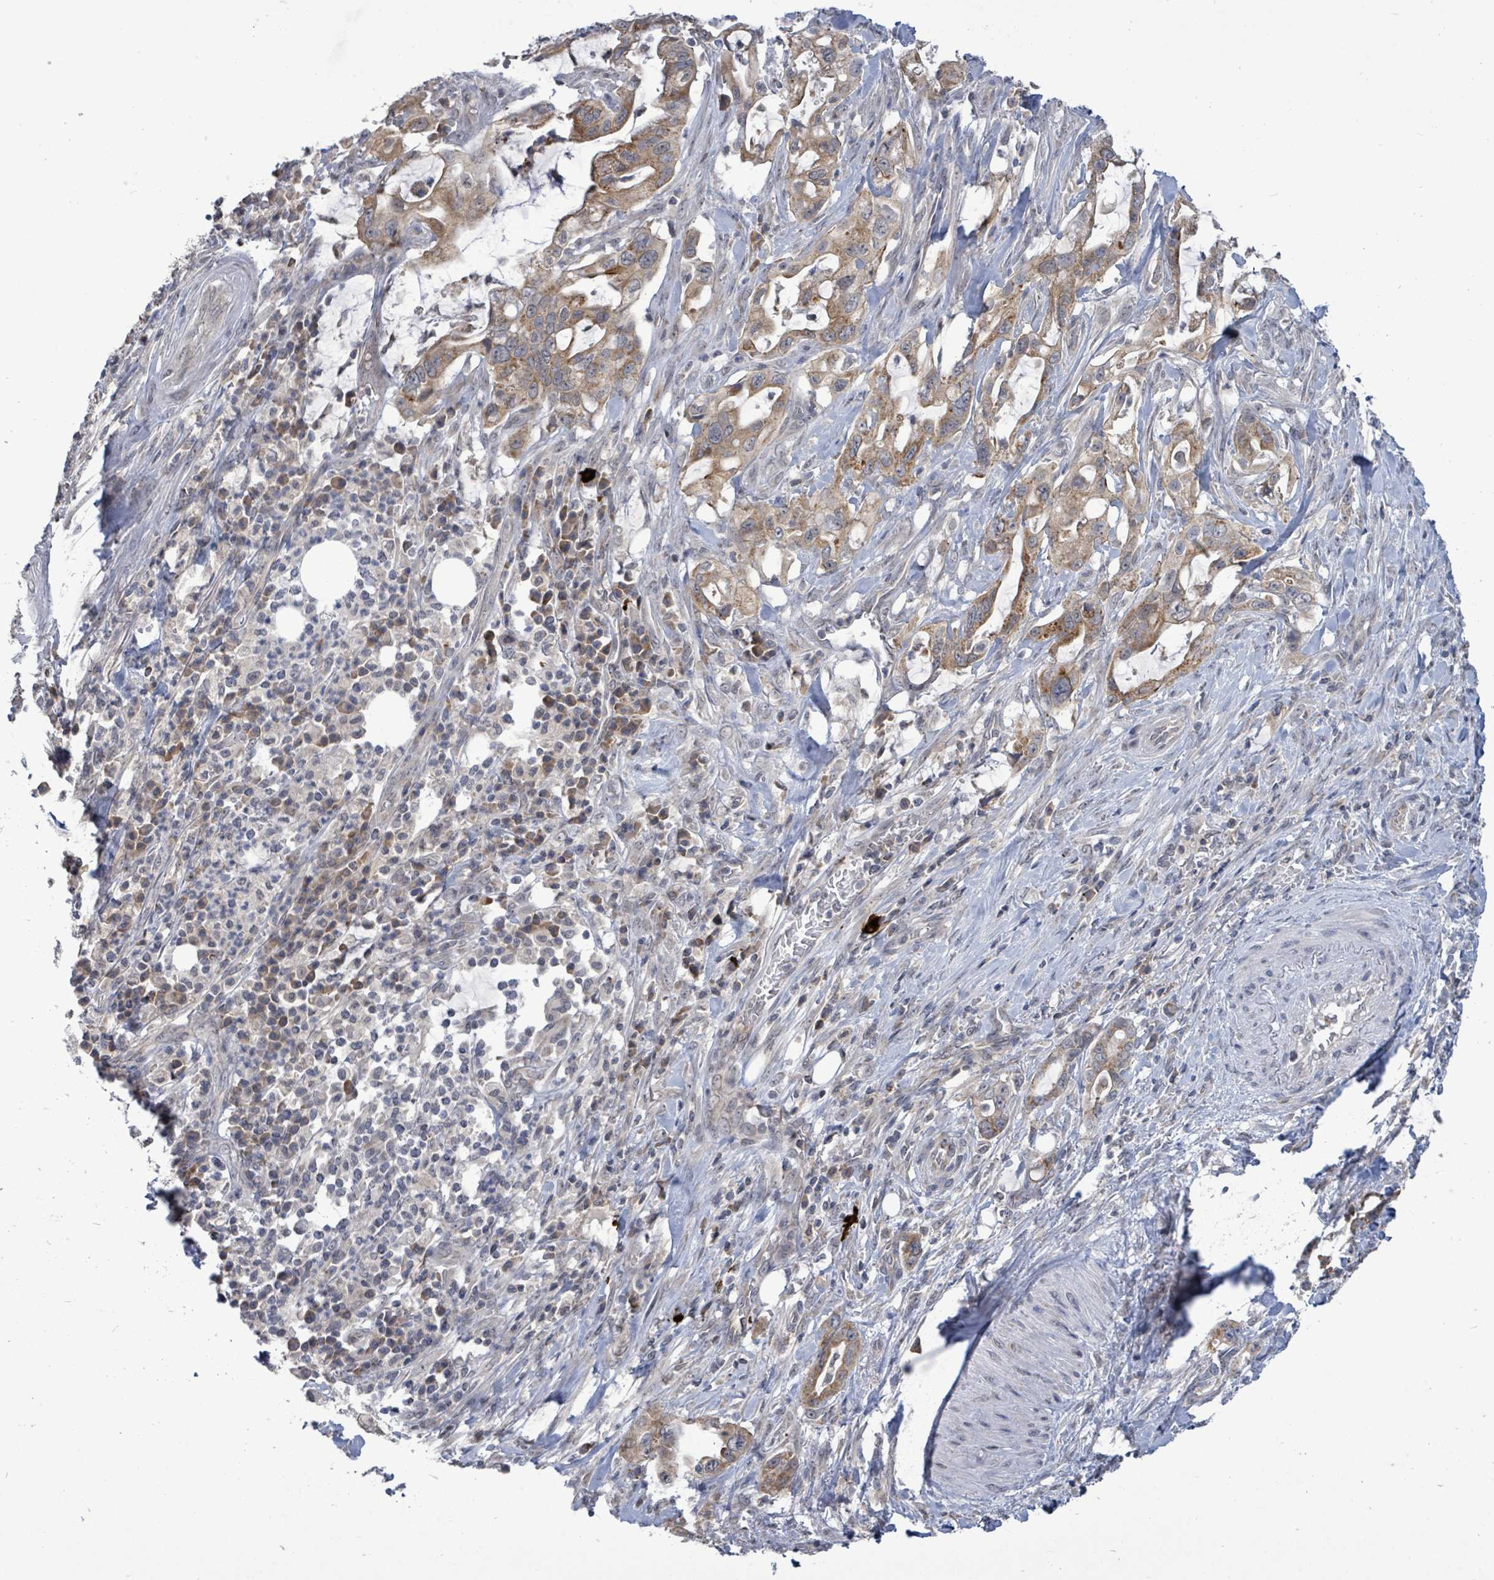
{"staining": {"intensity": "moderate", "quantity": ">75%", "location": "cytoplasmic/membranous"}, "tissue": "pancreatic cancer", "cell_type": "Tumor cells", "image_type": "cancer", "snomed": [{"axis": "morphology", "description": "Adenocarcinoma, NOS"}, {"axis": "topography", "description": "Pancreas"}], "caption": "Protein expression analysis of human pancreatic cancer (adenocarcinoma) reveals moderate cytoplasmic/membranous positivity in about >75% of tumor cells. (DAB (3,3'-diaminobenzidine) = brown stain, brightfield microscopy at high magnification).", "gene": "COQ10B", "patient": {"sex": "female", "age": 61}}